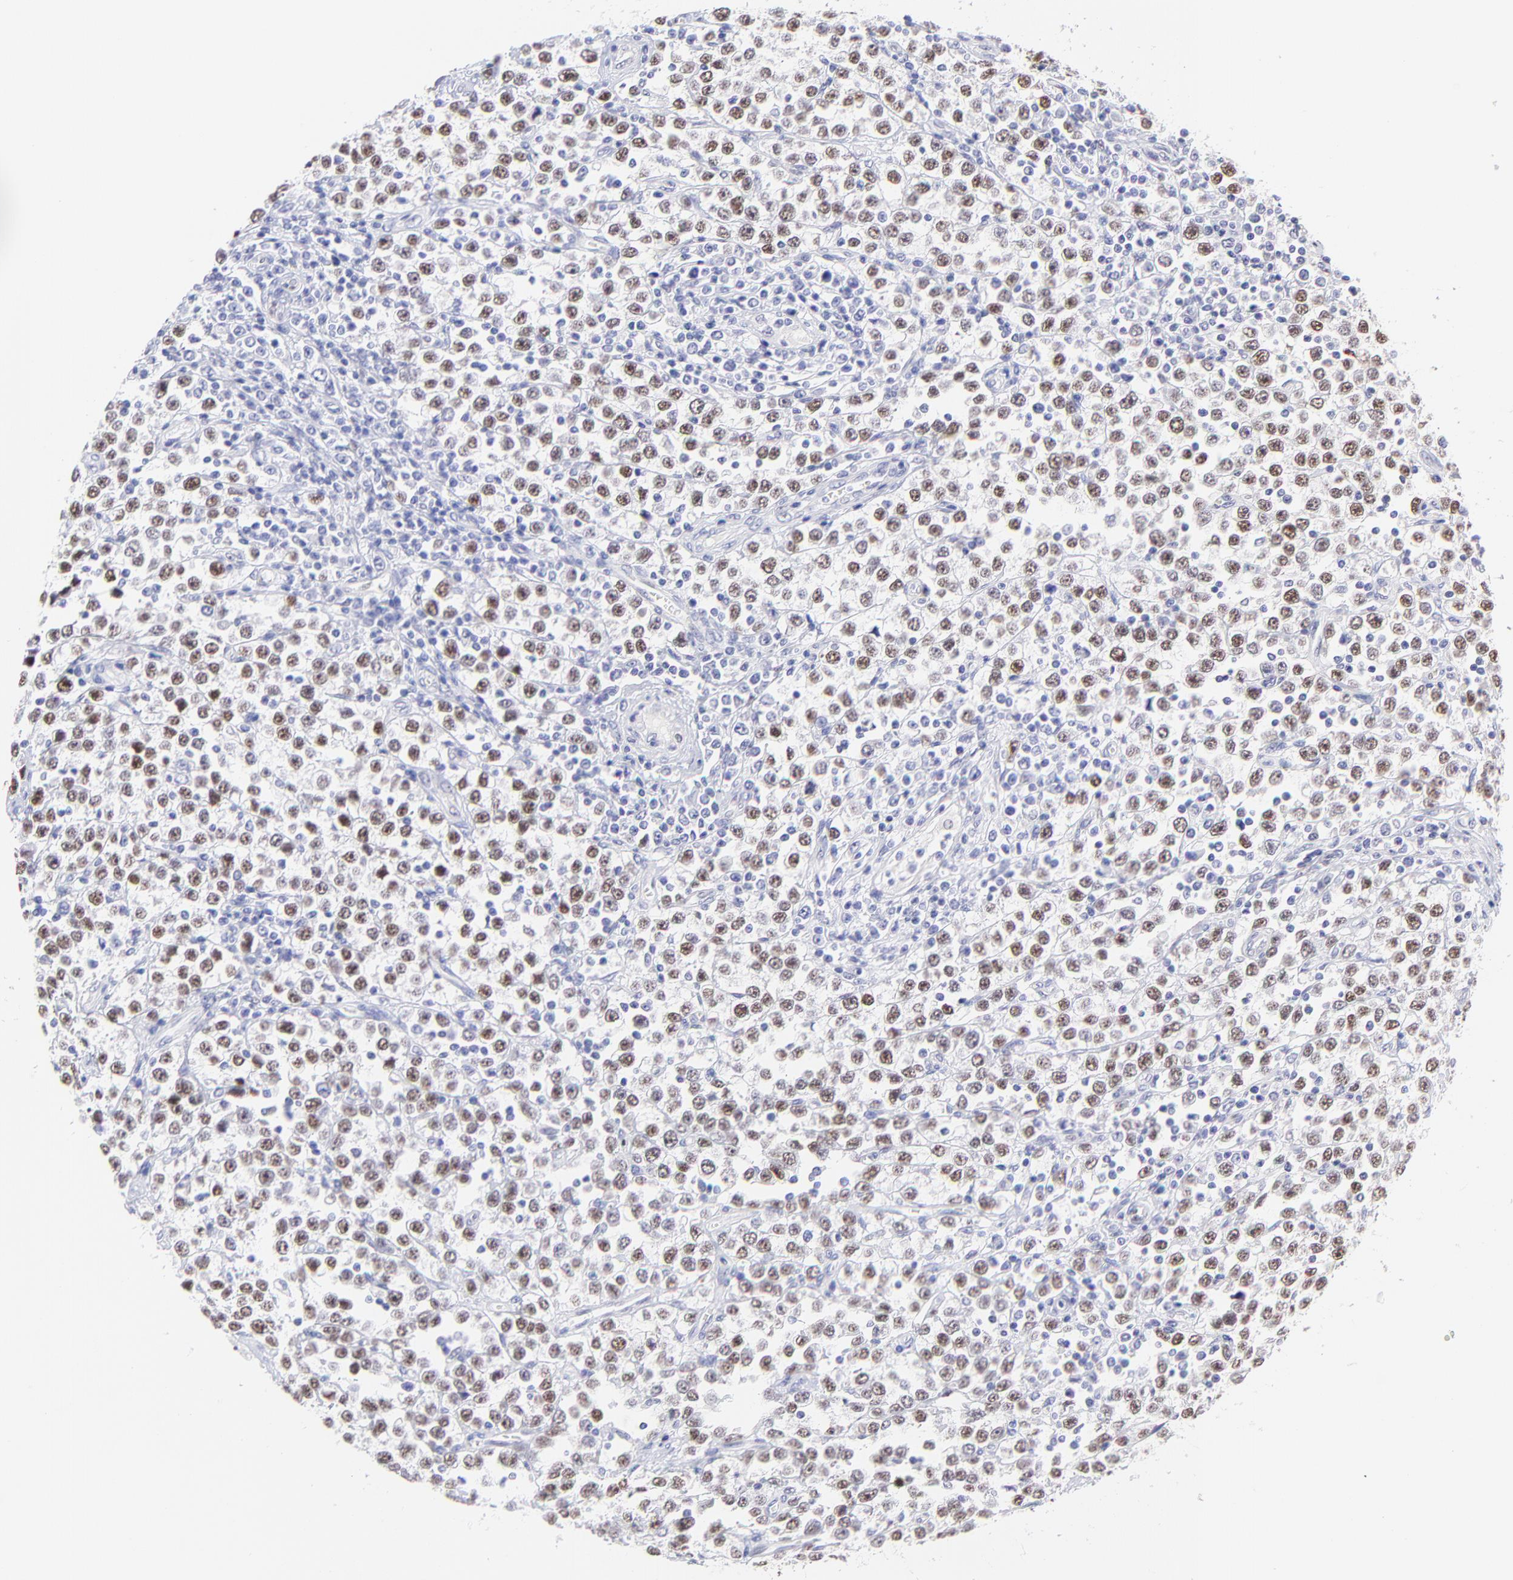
{"staining": {"intensity": "moderate", "quantity": ">75%", "location": "nuclear"}, "tissue": "testis cancer", "cell_type": "Tumor cells", "image_type": "cancer", "snomed": [{"axis": "morphology", "description": "Seminoma, NOS"}, {"axis": "topography", "description": "Testis"}], "caption": "High-magnification brightfield microscopy of testis seminoma stained with DAB (3,3'-diaminobenzidine) (brown) and counterstained with hematoxylin (blue). tumor cells exhibit moderate nuclear positivity is seen in about>75% of cells.", "gene": "KLF4", "patient": {"sex": "male", "age": 25}}